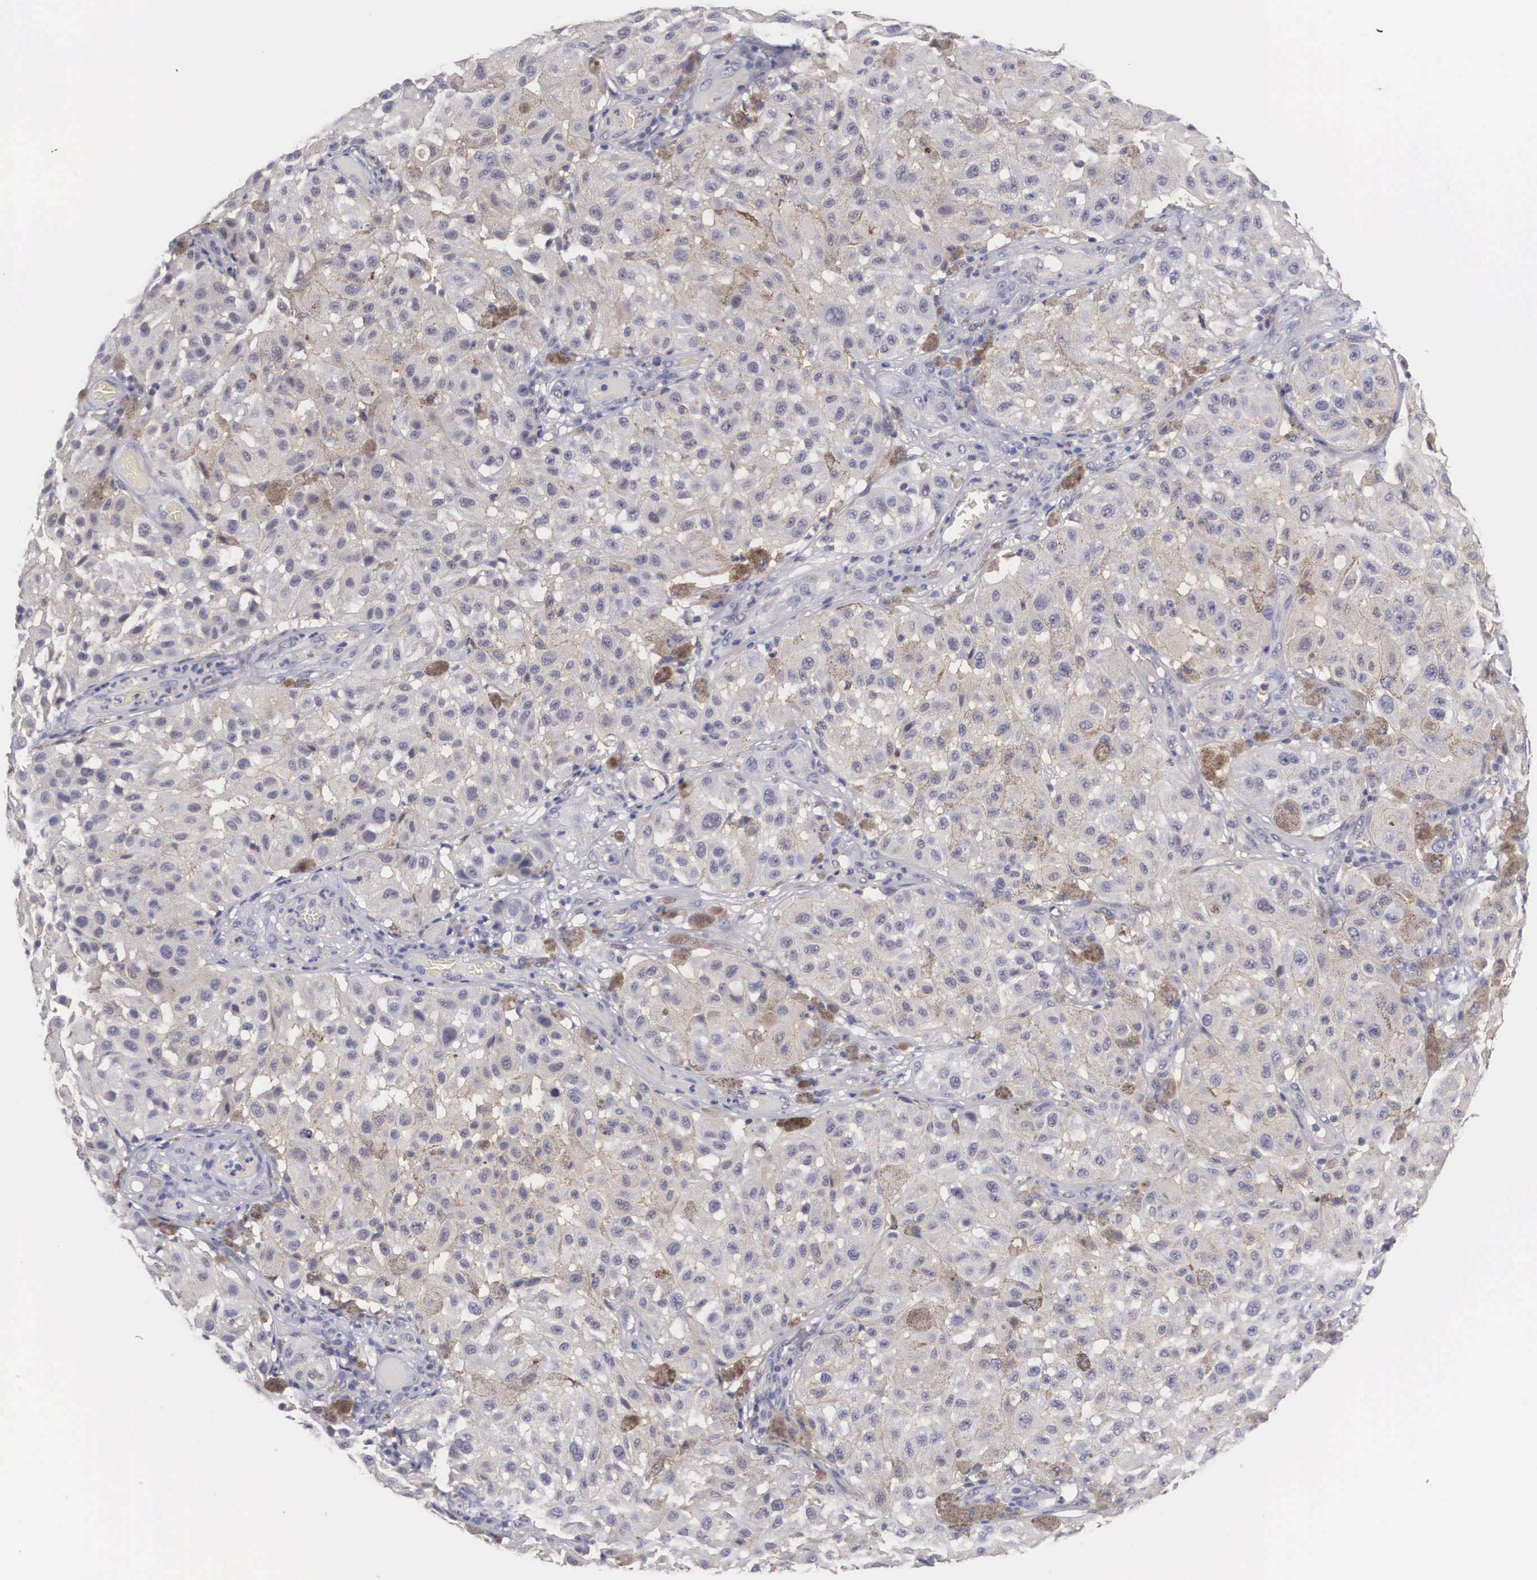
{"staining": {"intensity": "negative", "quantity": "none", "location": "none"}, "tissue": "melanoma", "cell_type": "Tumor cells", "image_type": "cancer", "snomed": [{"axis": "morphology", "description": "Malignant melanoma, NOS"}, {"axis": "topography", "description": "Skin"}], "caption": "Image shows no significant protein expression in tumor cells of melanoma. Brightfield microscopy of immunohistochemistry (IHC) stained with DAB (3,3'-diaminobenzidine) (brown) and hematoxylin (blue), captured at high magnification.", "gene": "NR4A2", "patient": {"sex": "female", "age": 64}}